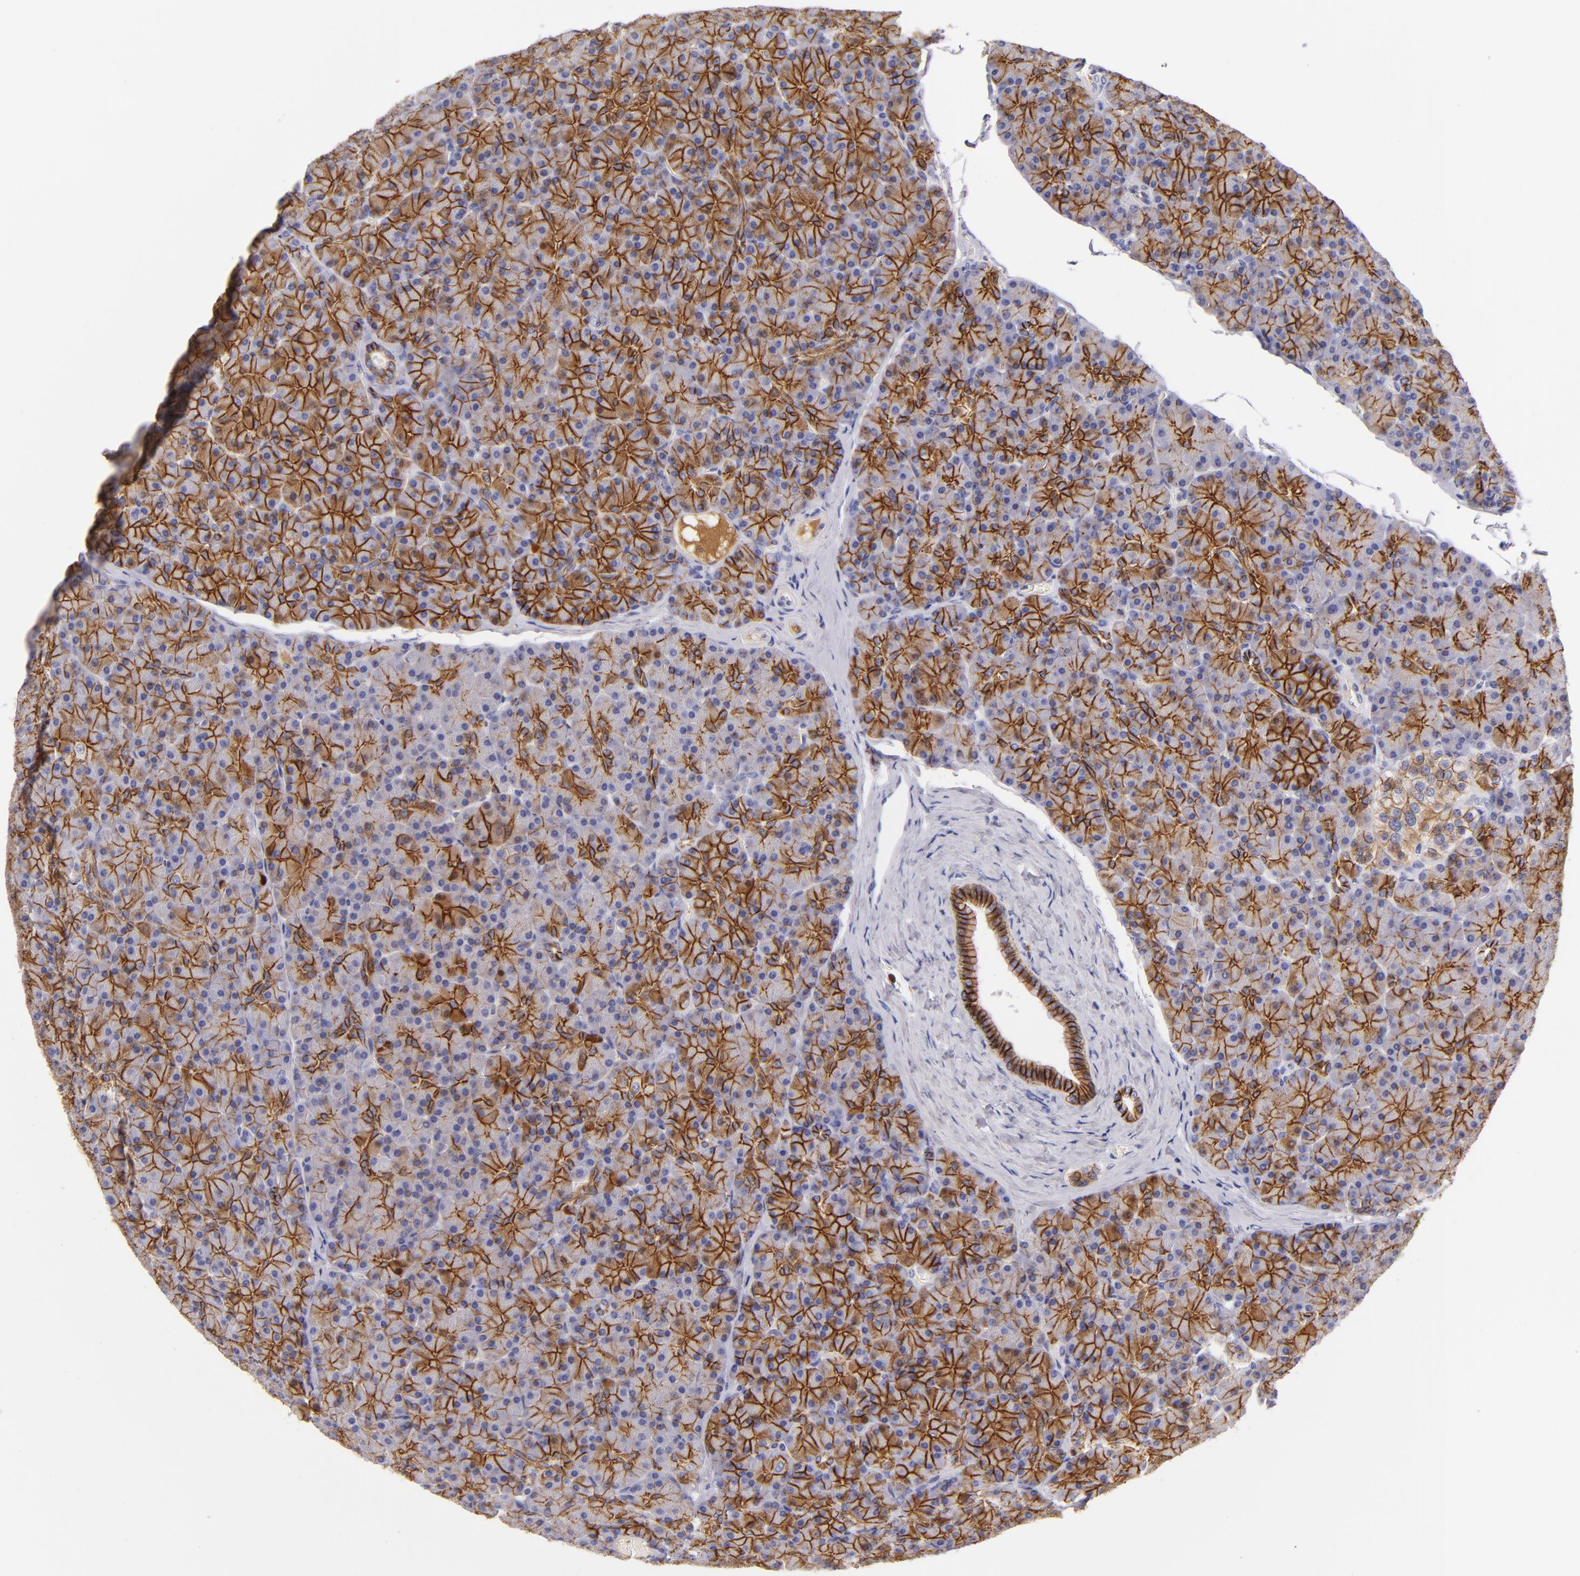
{"staining": {"intensity": "strong", "quantity": ">75%", "location": "cytoplasmic/membranous"}, "tissue": "pancreas", "cell_type": "Exocrine glandular cells", "image_type": "normal", "snomed": [{"axis": "morphology", "description": "Normal tissue, NOS"}, {"axis": "topography", "description": "Pancreas"}], "caption": "Immunohistochemistry (IHC) of normal human pancreas exhibits high levels of strong cytoplasmic/membranous staining in approximately >75% of exocrine glandular cells.", "gene": "CDH3", "patient": {"sex": "female", "age": 43}}